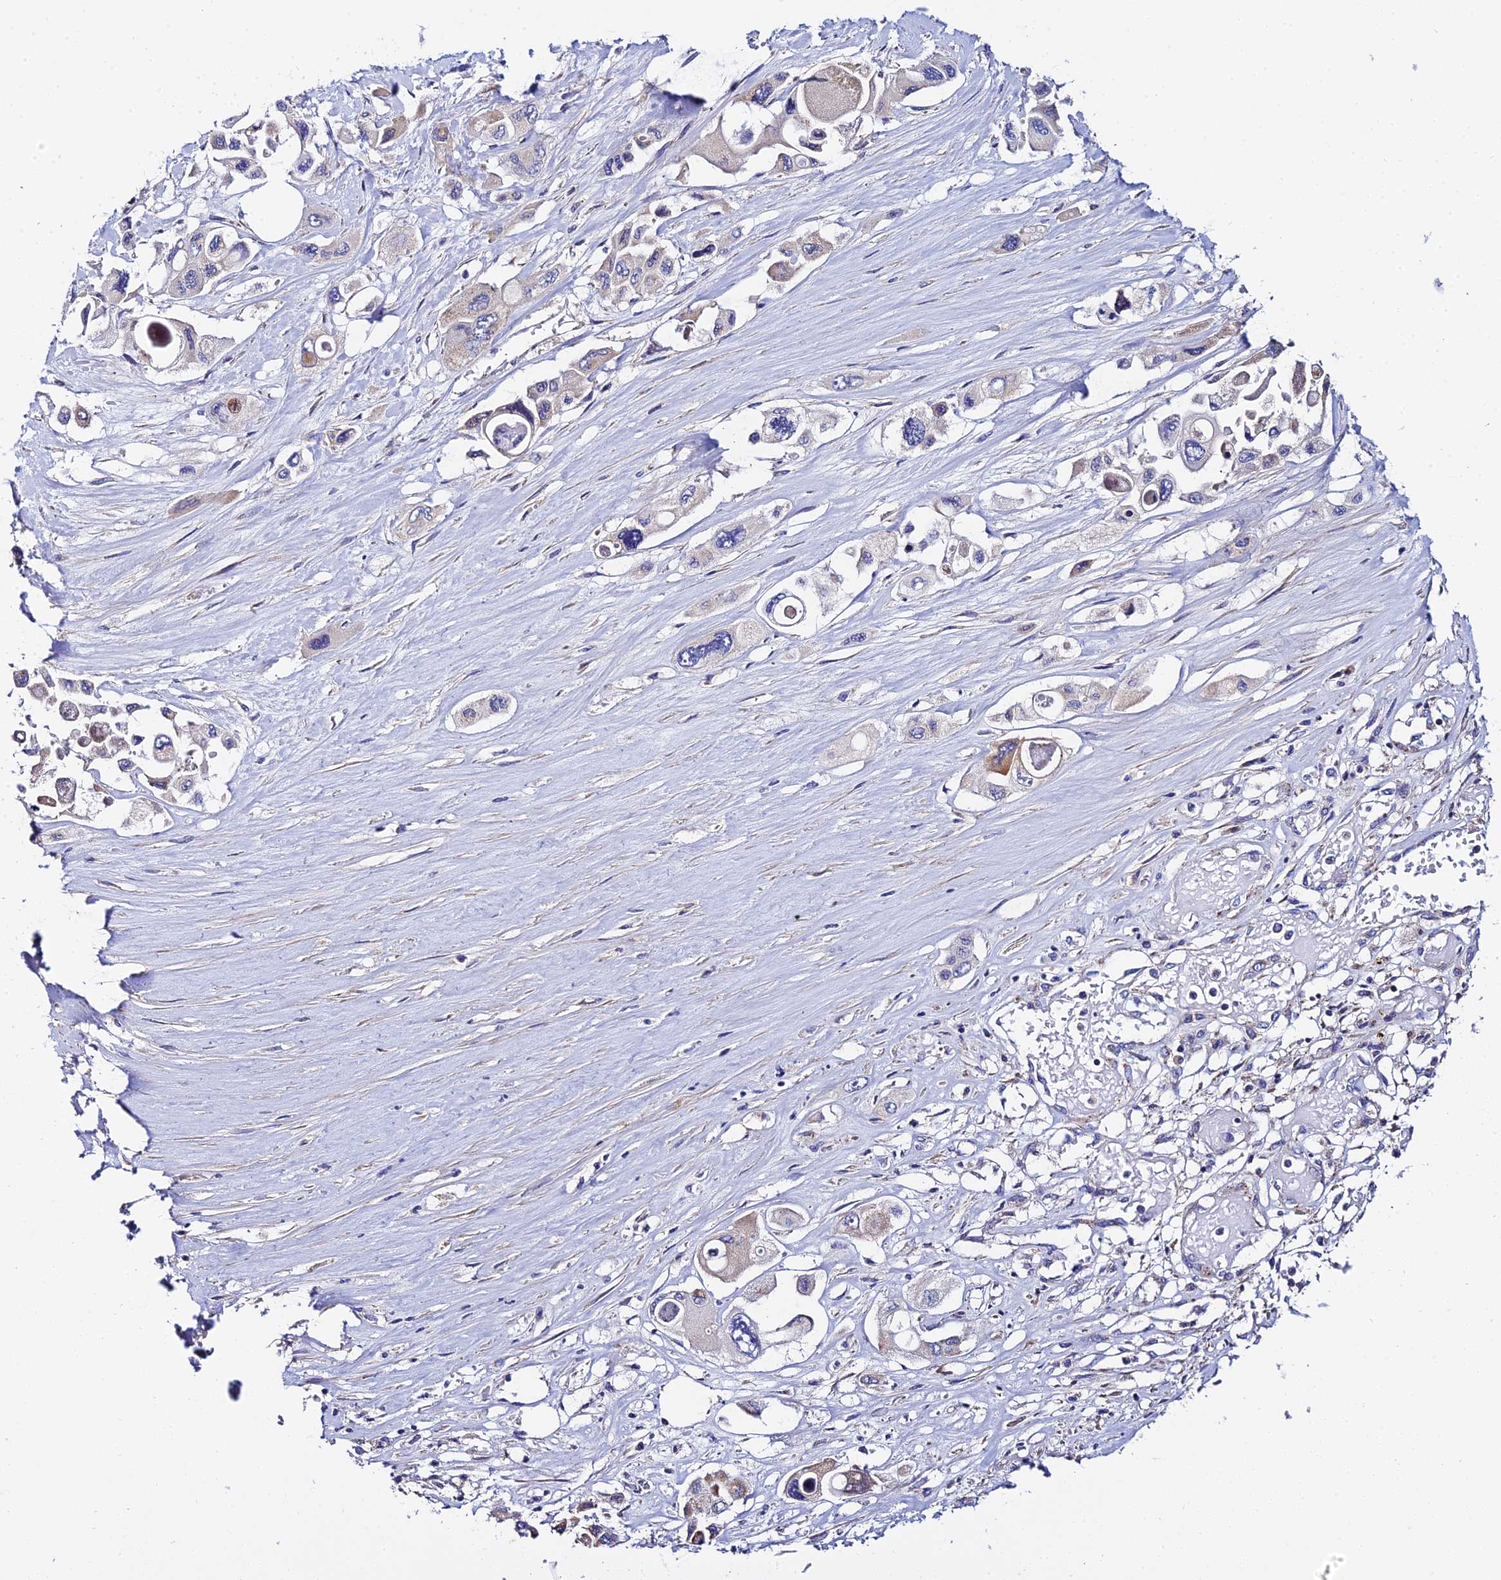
{"staining": {"intensity": "weak", "quantity": "<25%", "location": "cytoplasmic/membranous"}, "tissue": "pancreatic cancer", "cell_type": "Tumor cells", "image_type": "cancer", "snomed": [{"axis": "morphology", "description": "Adenocarcinoma, NOS"}, {"axis": "topography", "description": "Pancreas"}], "caption": "The IHC micrograph has no significant expression in tumor cells of pancreatic cancer tissue.", "gene": "ACOT2", "patient": {"sex": "male", "age": 92}}